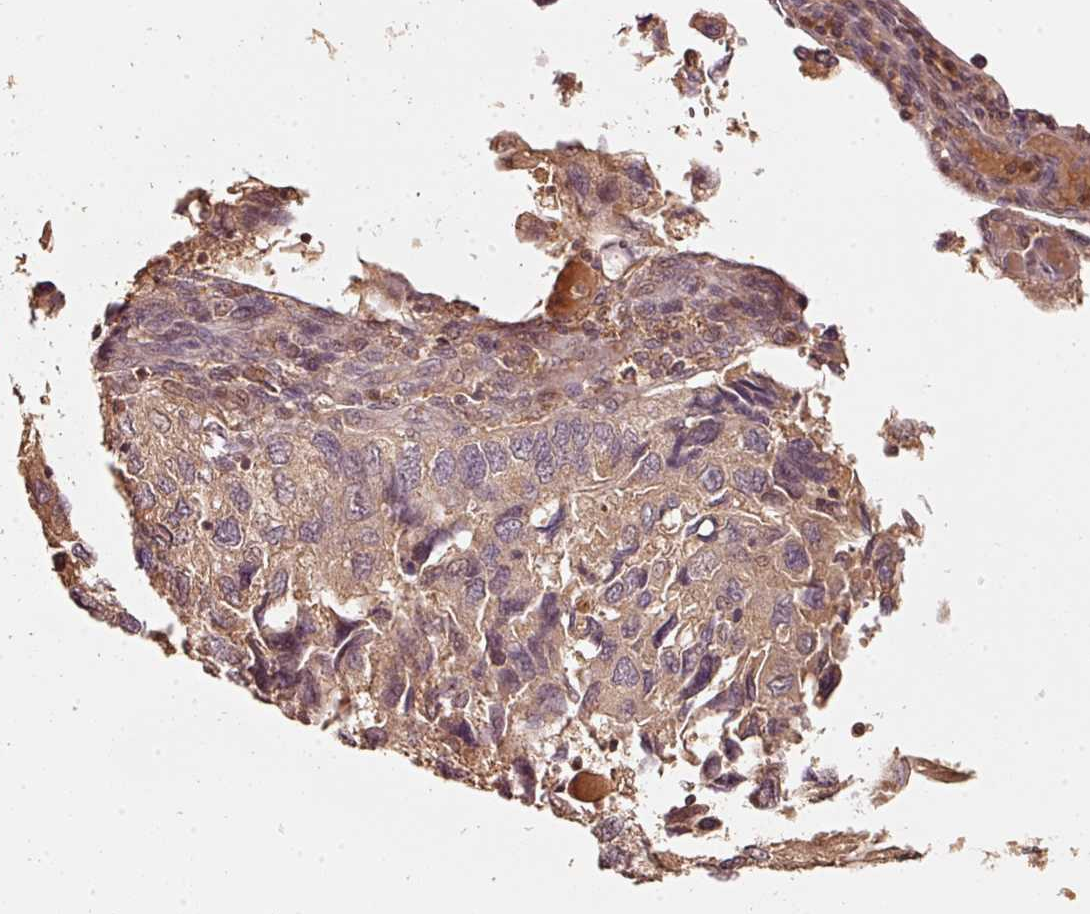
{"staining": {"intensity": "weak", "quantity": ">75%", "location": "cytoplasmic/membranous"}, "tissue": "endometrial cancer", "cell_type": "Tumor cells", "image_type": "cancer", "snomed": [{"axis": "morphology", "description": "Carcinoma, NOS"}, {"axis": "topography", "description": "Uterus"}], "caption": "A low amount of weak cytoplasmic/membranous staining is seen in approximately >75% of tumor cells in carcinoma (endometrial) tissue.", "gene": "RRAS2", "patient": {"sex": "female", "age": 76}}